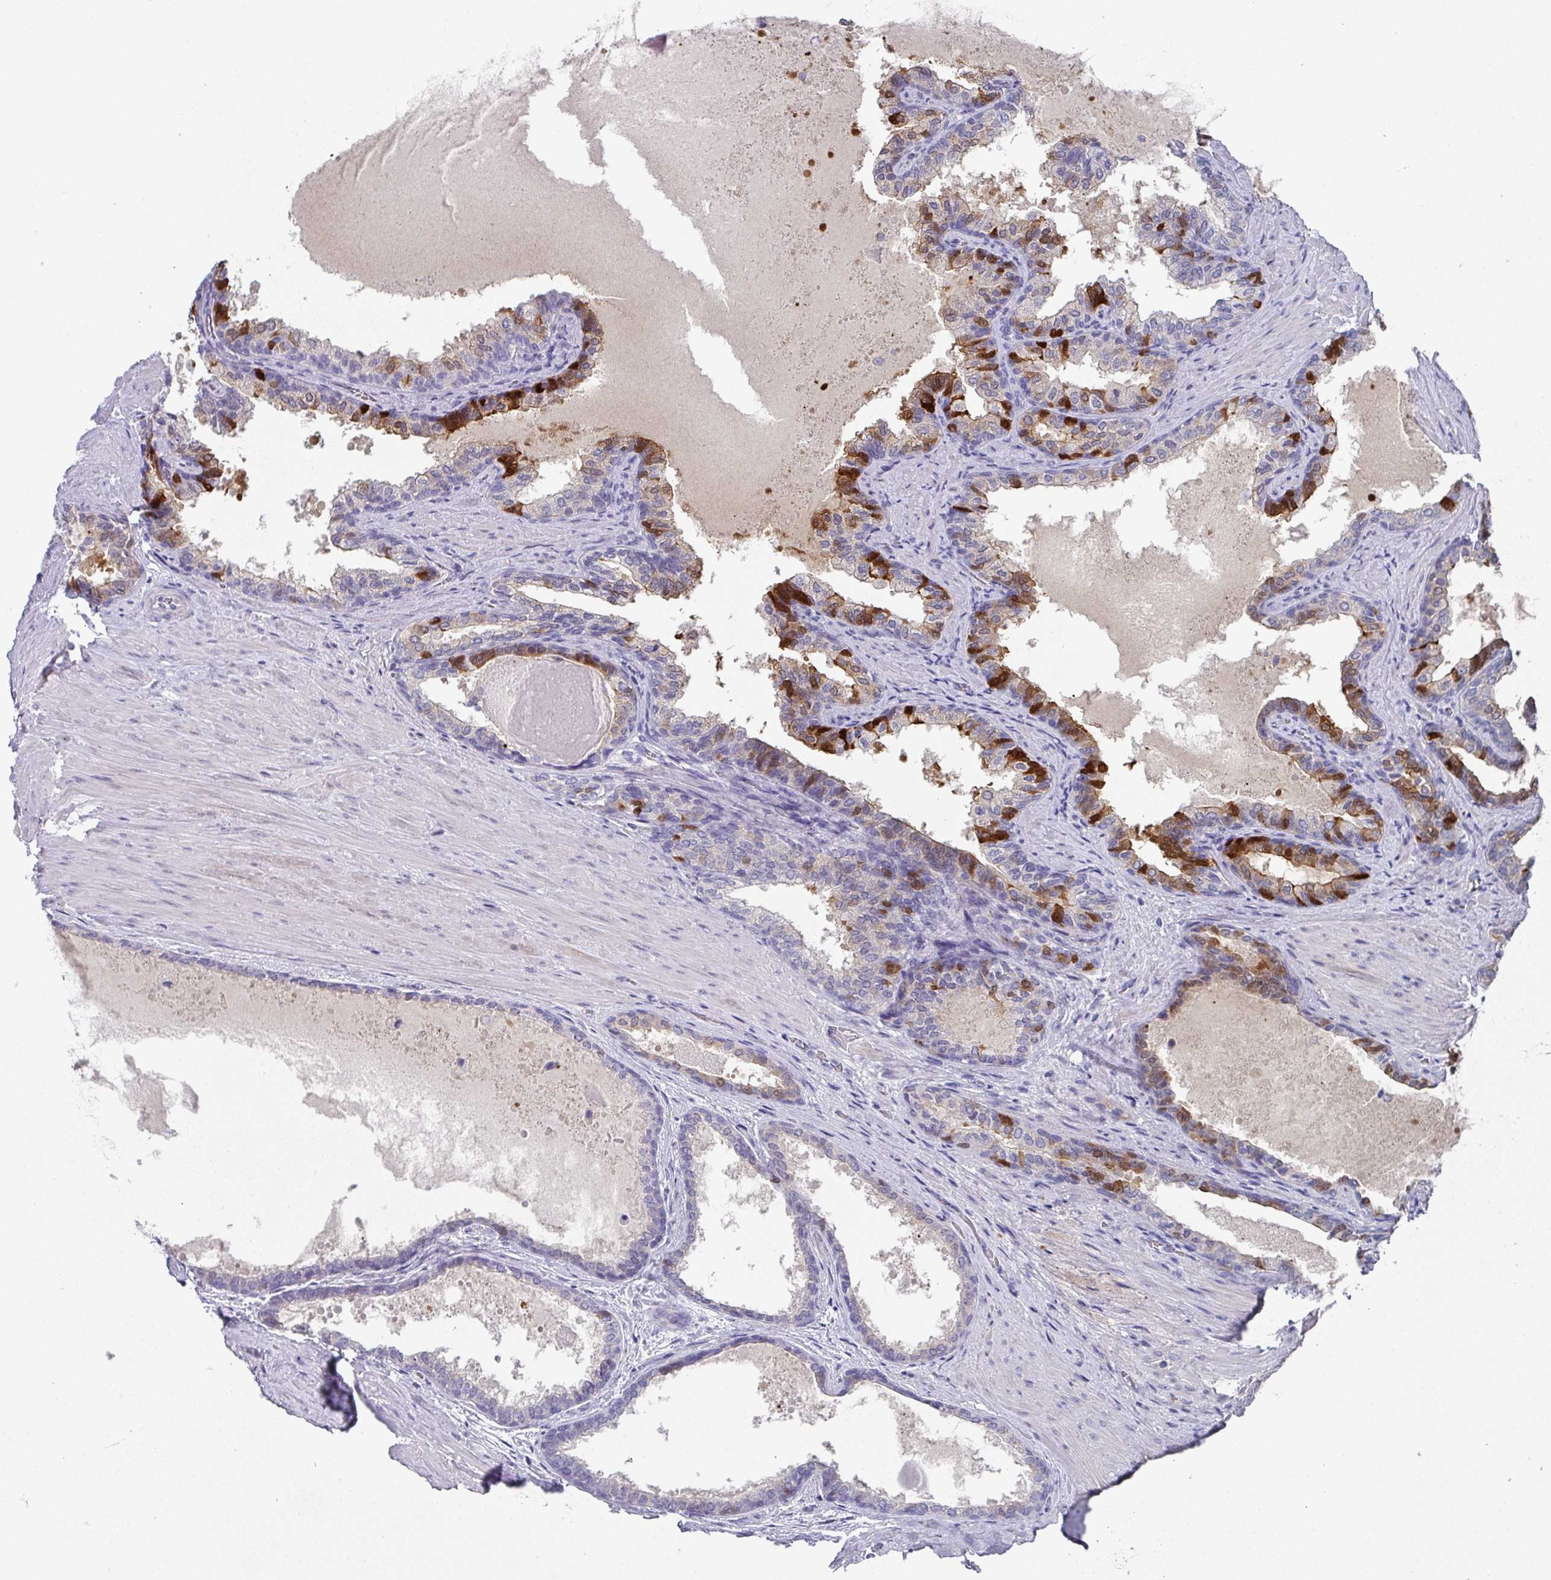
{"staining": {"intensity": "negative", "quantity": "none", "location": "none"}, "tissue": "prostate cancer", "cell_type": "Tumor cells", "image_type": "cancer", "snomed": [{"axis": "morphology", "description": "Adenocarcinoma, High grade"}, {"axis": "topography", "description": "Prostate"}], "caption": "Immunohistochemistry micrograph of prostate cancer (high-grade adenocarcinoma) stained for a protein (brown), which reveals no expression in tumor cells.", "gene": "DEFB115", "patient": {"sex": "male", "age": 65}}